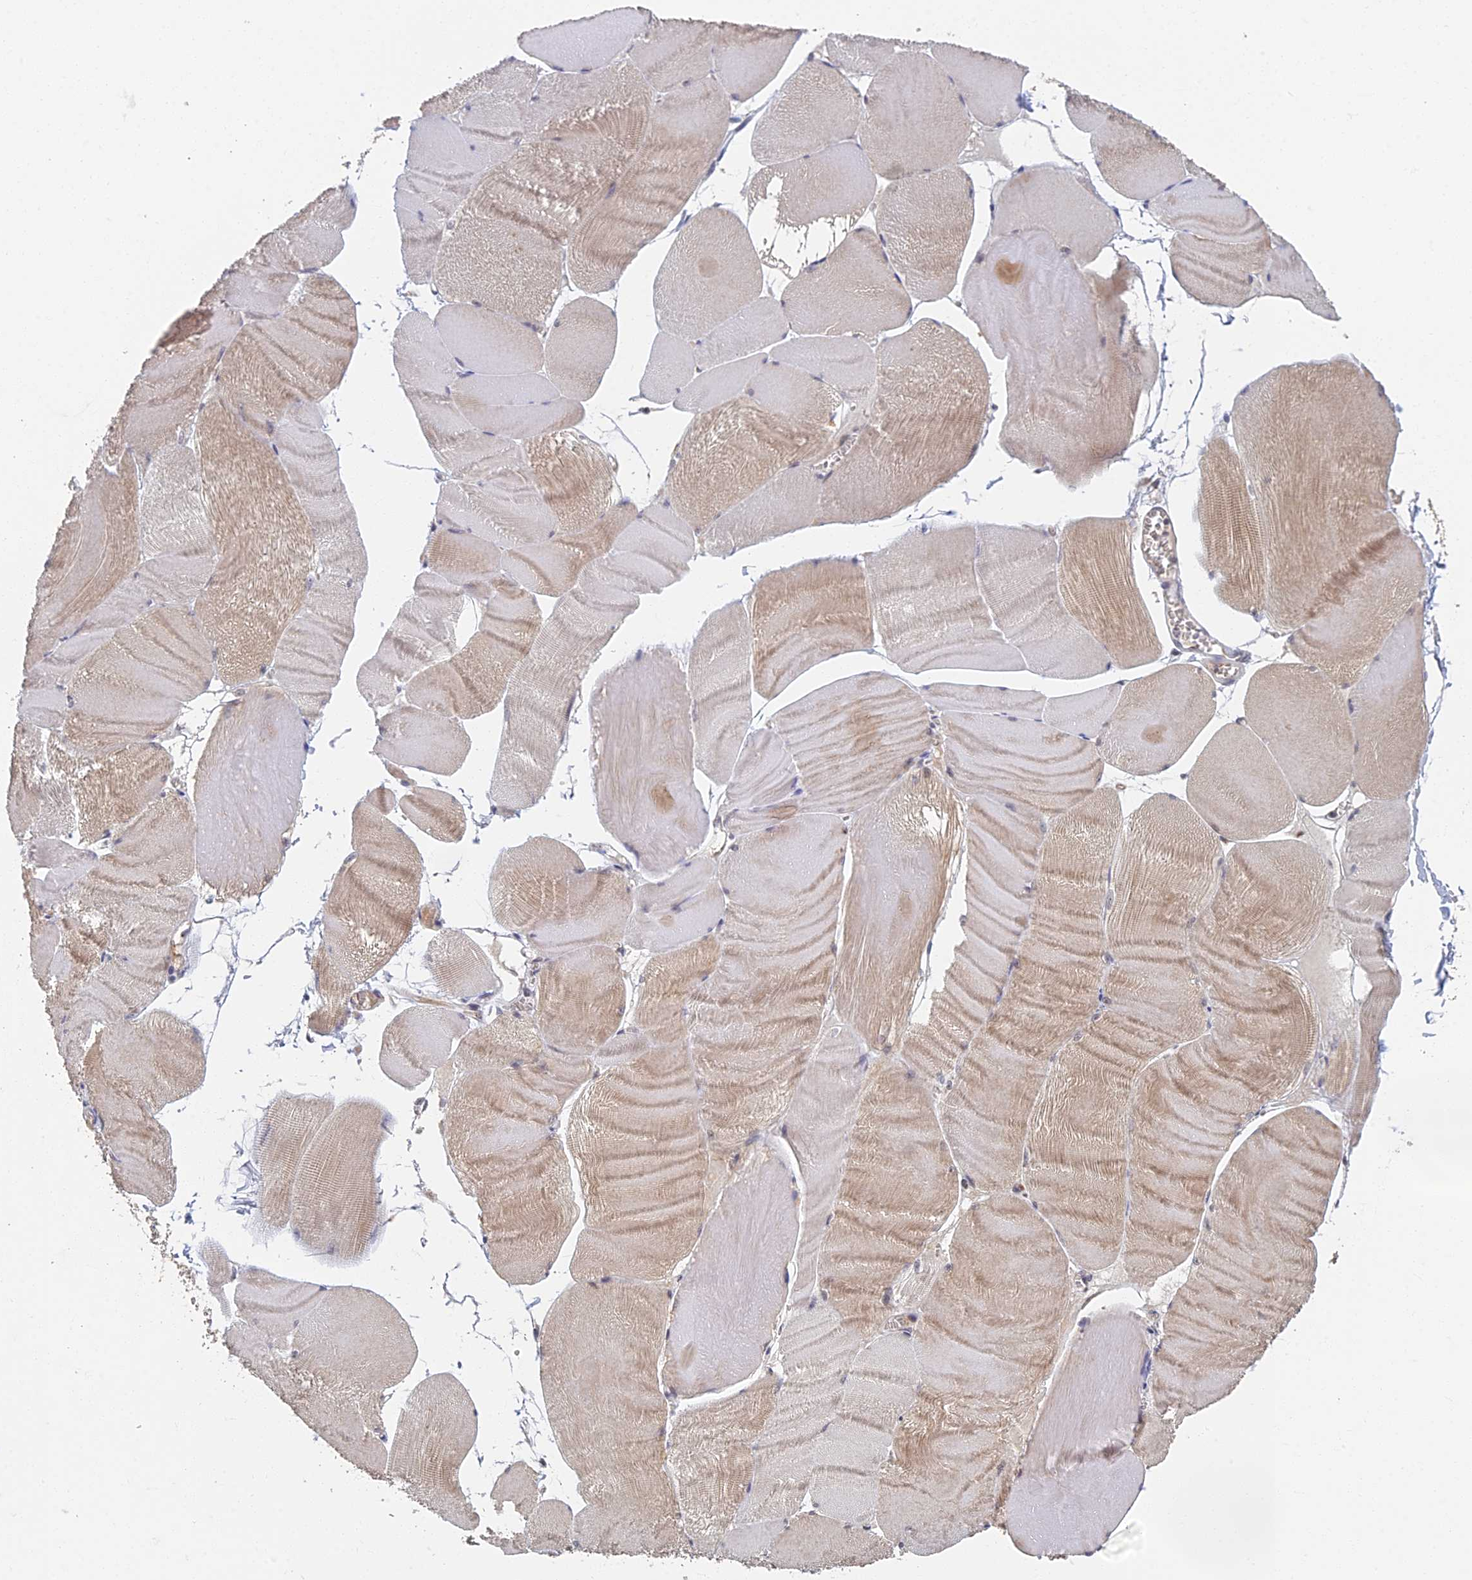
{"staining": {"intensity": "weak", "quantity": "25%-75%", "location": "cytoplasmic/membranous"}, "tissue": "skeletal muscle", "cell_type": "Myocytes", "image_type": "normal", "snomed": [{"axis": "morphology", "description": "Normal tissue, NOS"}, {"axis": "morphology", "description": "Basal cell carcinoma"}, {"axis": "topography", "description": "Skeletal muscle"}], "caption": "Weak cytoplasmic/membranous expression for a protein is identified in approximately 25%-75% of myocytes of normal skeletal muscle using immunohistochemistry.", "gene": "GPATCH1", "patient": {"sex": "female", "age": 64}}